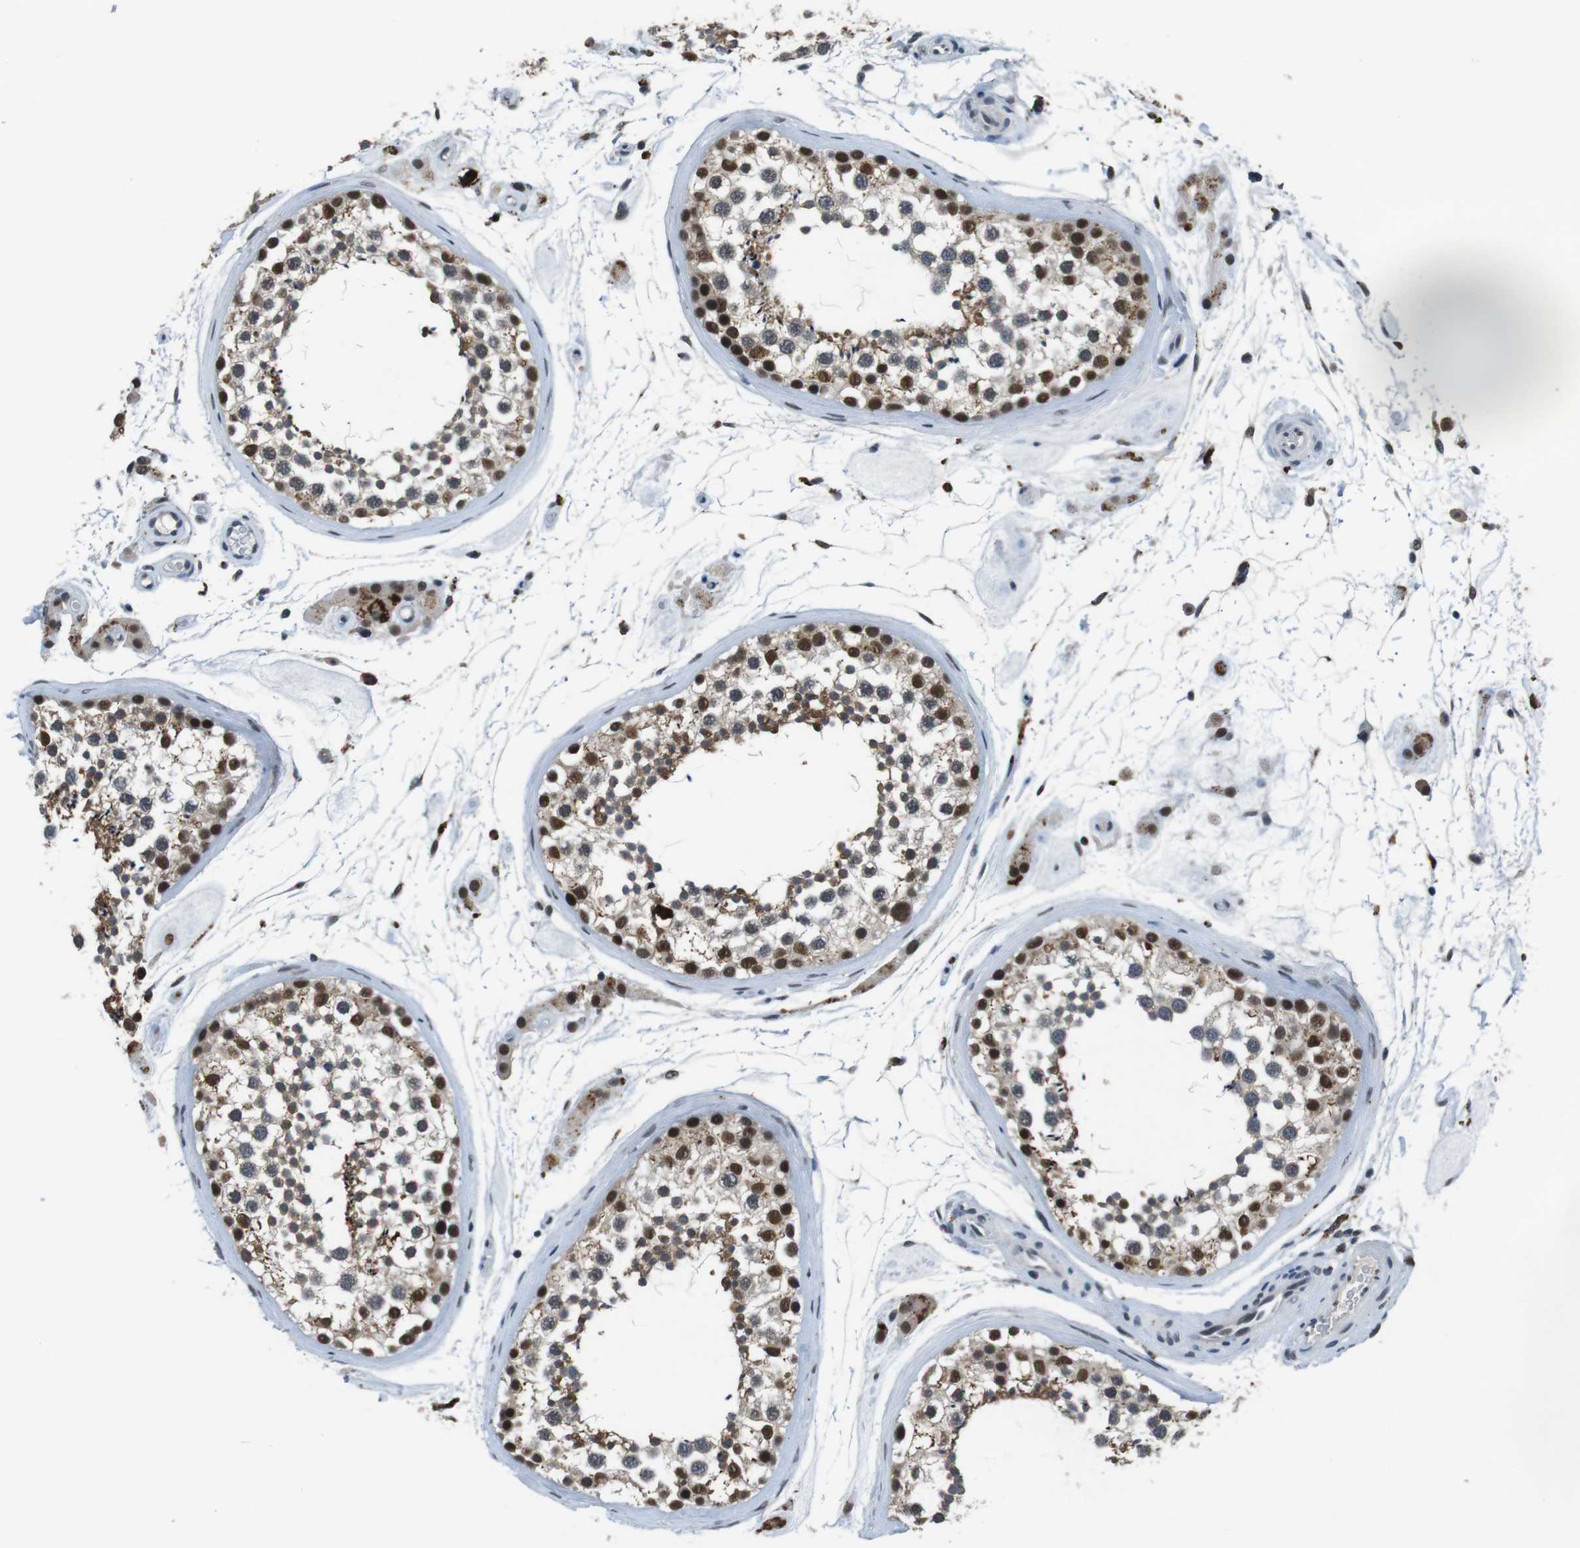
{"staining": {"intensity": "strong", "quantity": "25%-75%", "location": "nuclear"}, "tissue": "testis", "cell_type": "Cells in seminiferous ducts", "image_type": "normal", "snomed": [{"axis": "morphology", "description": "Normal tissue, NOS"}, {"axis": "topography", "description": "Testis"}], "caption": "Immunohistochemistry (IHC) staining of normal testis, which demonstrates high levels of strong nuclear staining in about 25%-75% of cells in seminiferous ducts indicating strong nuclear protein staining. The staining was performed using DAB (3,3'-diaminobenzidine) (brown) for protein detection and nuclei were counterstained in hematoxylin (blue).", "gene": "USP7", "patient": {"sex": "male", "age": 46}}